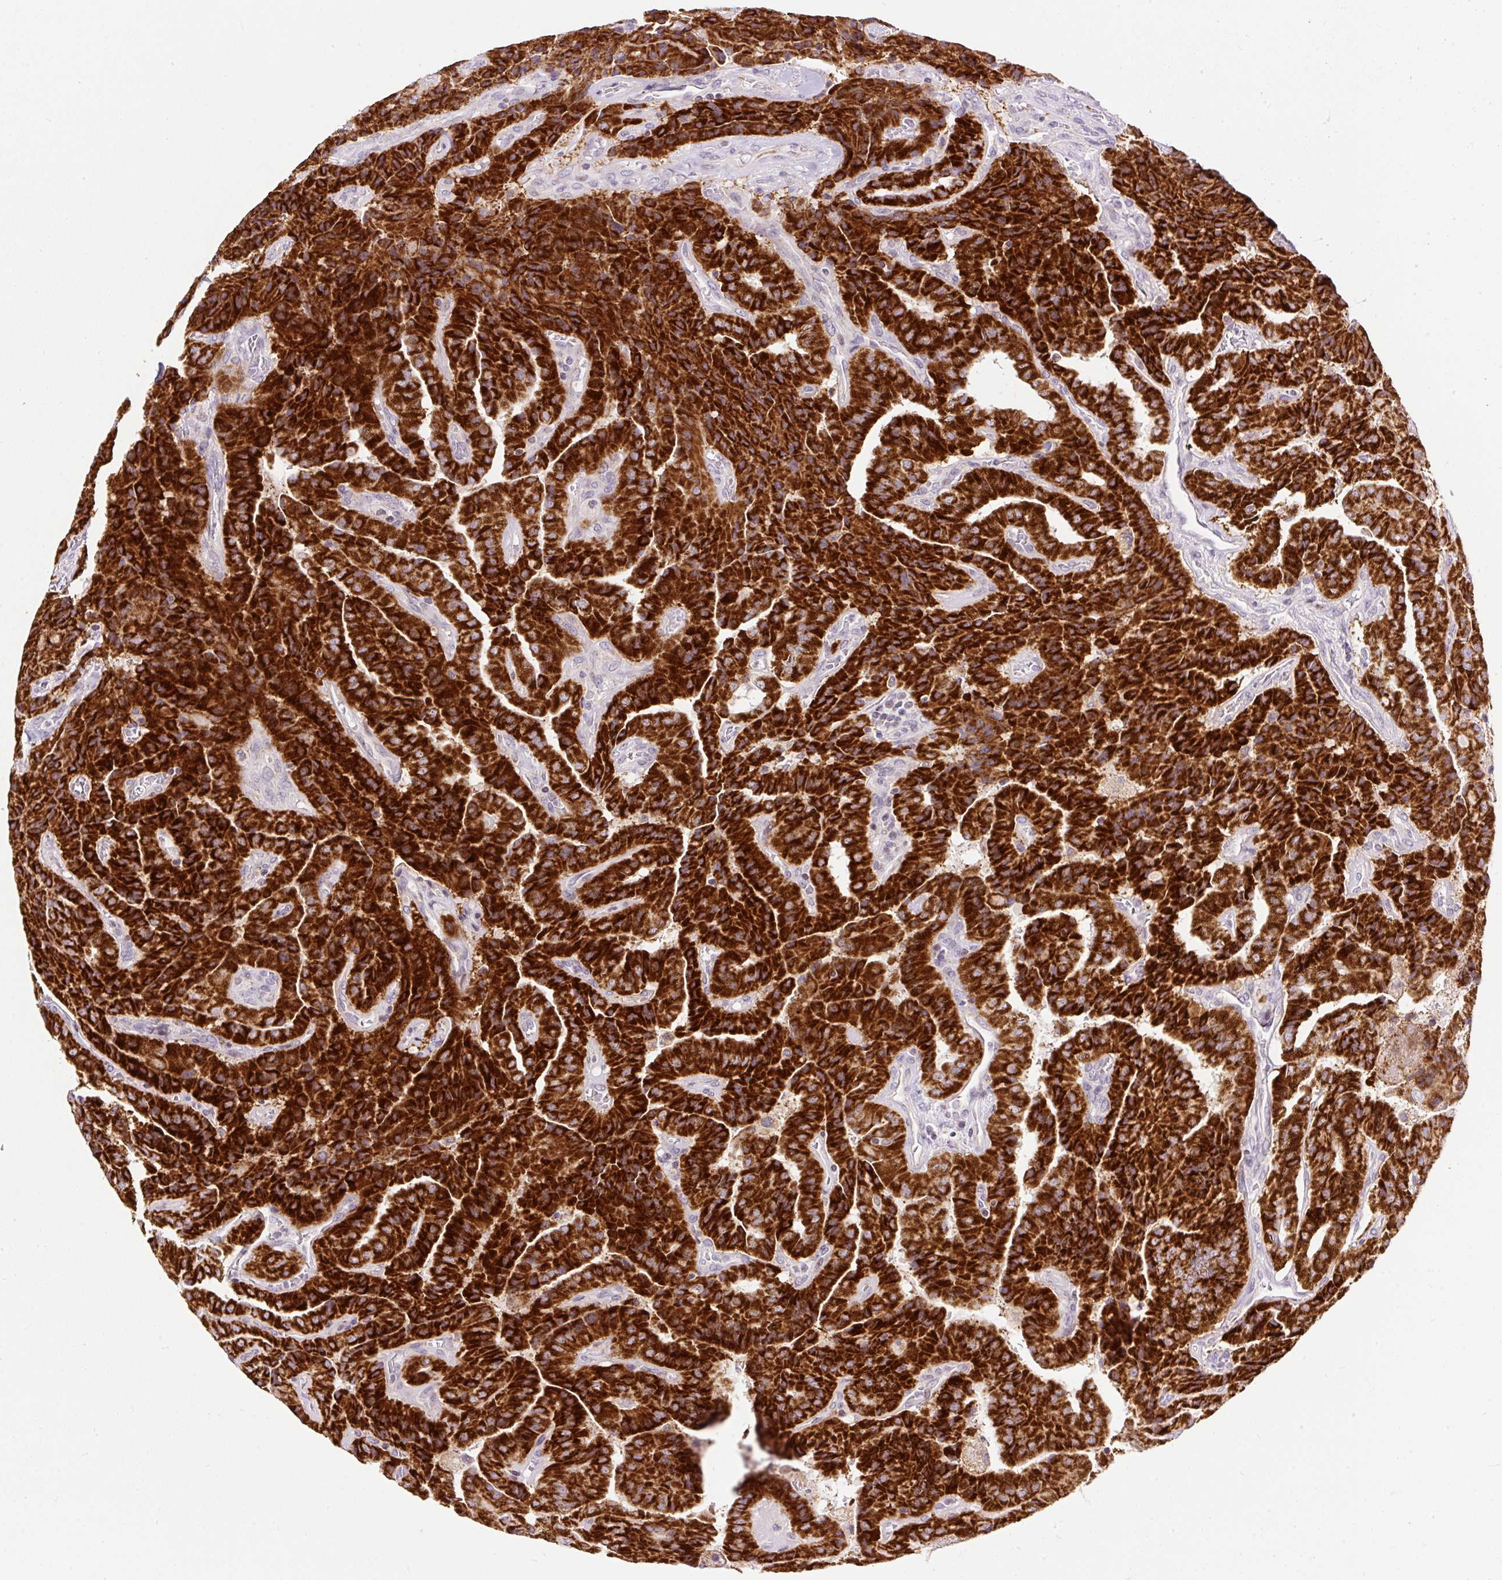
{"staining": {"intensity": "strong", "quantity": ">75%", "location": "cytoplasmic/membranous"}, "tissue": "thyroid cancer", "cell_type": "Tumor cells", "image_type": "cancer", "snomed": [{"axis": "morphology", "description": "Normal tissue, NOS"}, {"axis": "morphology", "description": "Papillary adenocarcinoma, NOS"}, {"axis": "topography", "description": "Thyroid gland"}], "caption": "Strong cytoplasmic/membranous positivity for a protein is present in about >75% of tumor cells of papillary adenocarcinoma (thyroid) using immunohistochemistry (IHC).", "gene": "FMC1", "patient": {"sex": "female", "age": 59}}